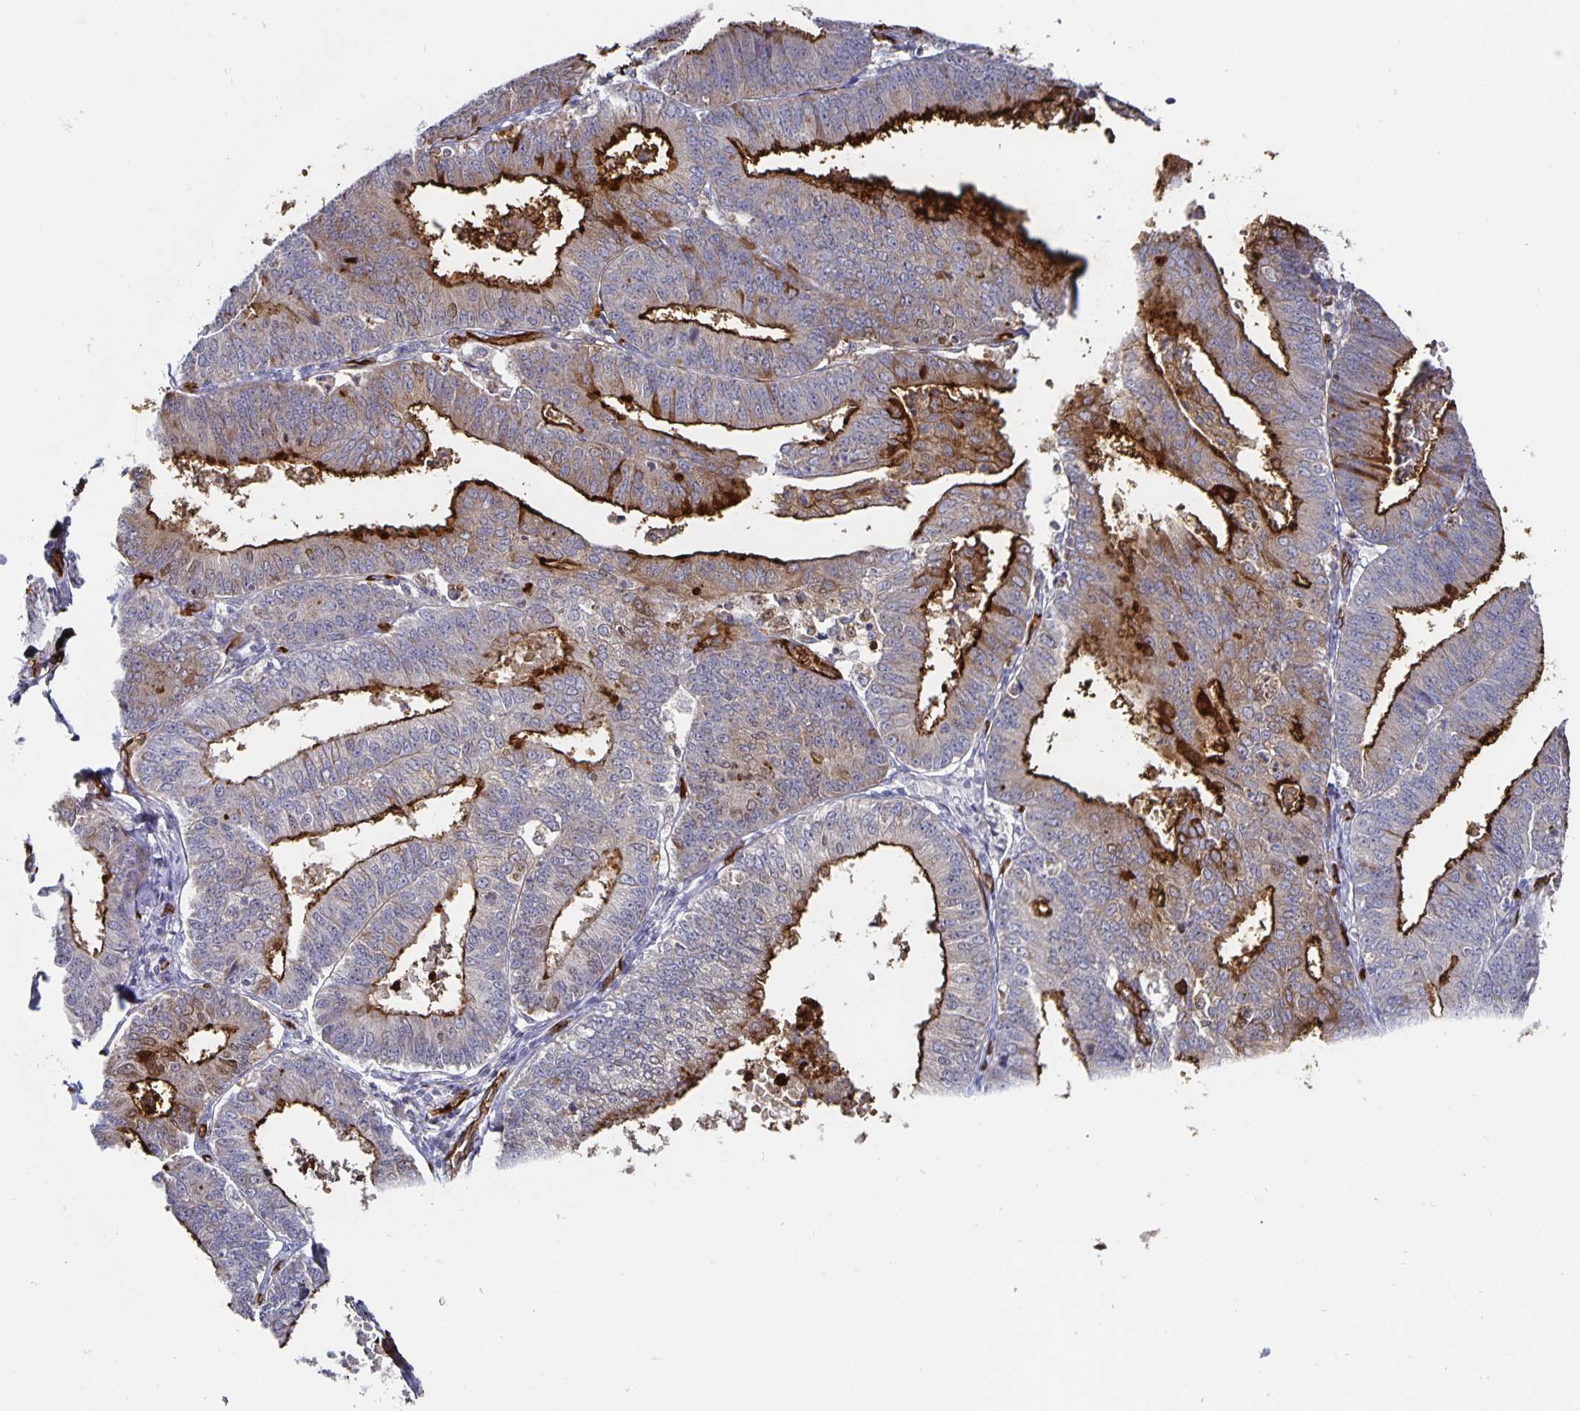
{"staining": {"intensity": "strong", "quantity": "25%-75%", "location": "cytoplasmic/membranous"}, "tissue": "endometrial cancer", "cell_type": "Tumor cells", "image_type": "cancer", "snomed": [{"axis": "morphology", "description": "Adenocarcinoma, NOS"}, {"axis": "topography", "description": "Endometrium"}], "caption": "The immunohistochemical stain shows strong cytoplasmic/membranous positivity in tumor cells of adenocarcinoma (endometrial) tissue. Using DAB (3,3'-diaminobenzidine) (brown) and hematoxylin (blue) stains, captured at high magnification using brightfield microscopy.", "gene": "PODXL", "patient": {"sex": "female", "age": 73}}